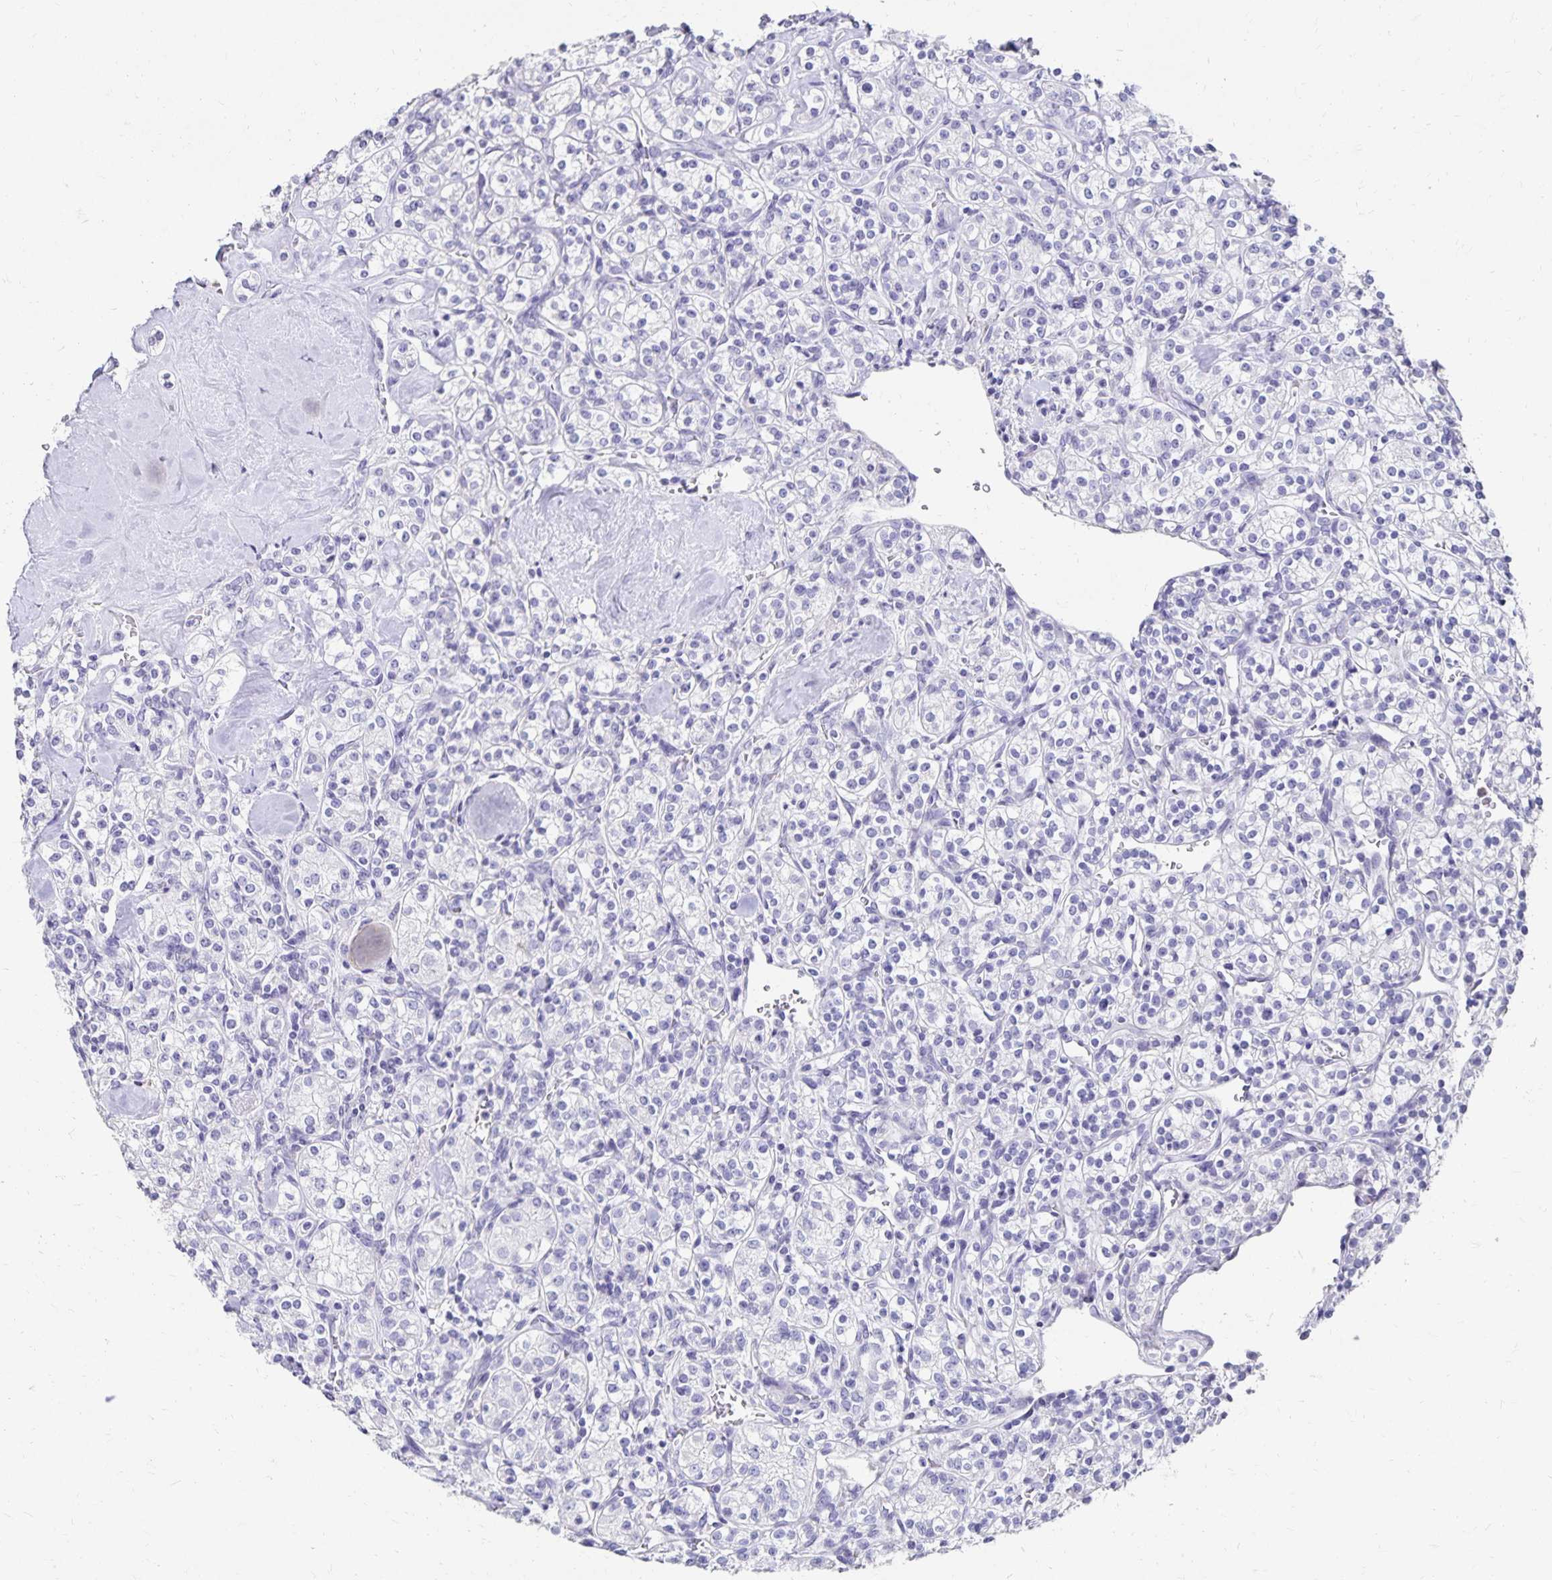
{"staining": {"intensity": "negative", "quantity": "none", "location": "none"}, "tissue": "renal cancer", "cell_type": "Tumor cells", "image_type": "cancer", "snomed": [{"axis": "morphology", "description": "Adenocarcinoma, NOS"}, {"axis": "topography", "description": "Kidney"}], "caption": "The photomicrograph shows no staining of tumor cells in renal cancer.", "gene": "DYNLT4", "patient": {"sex": "male", "age": 77}}